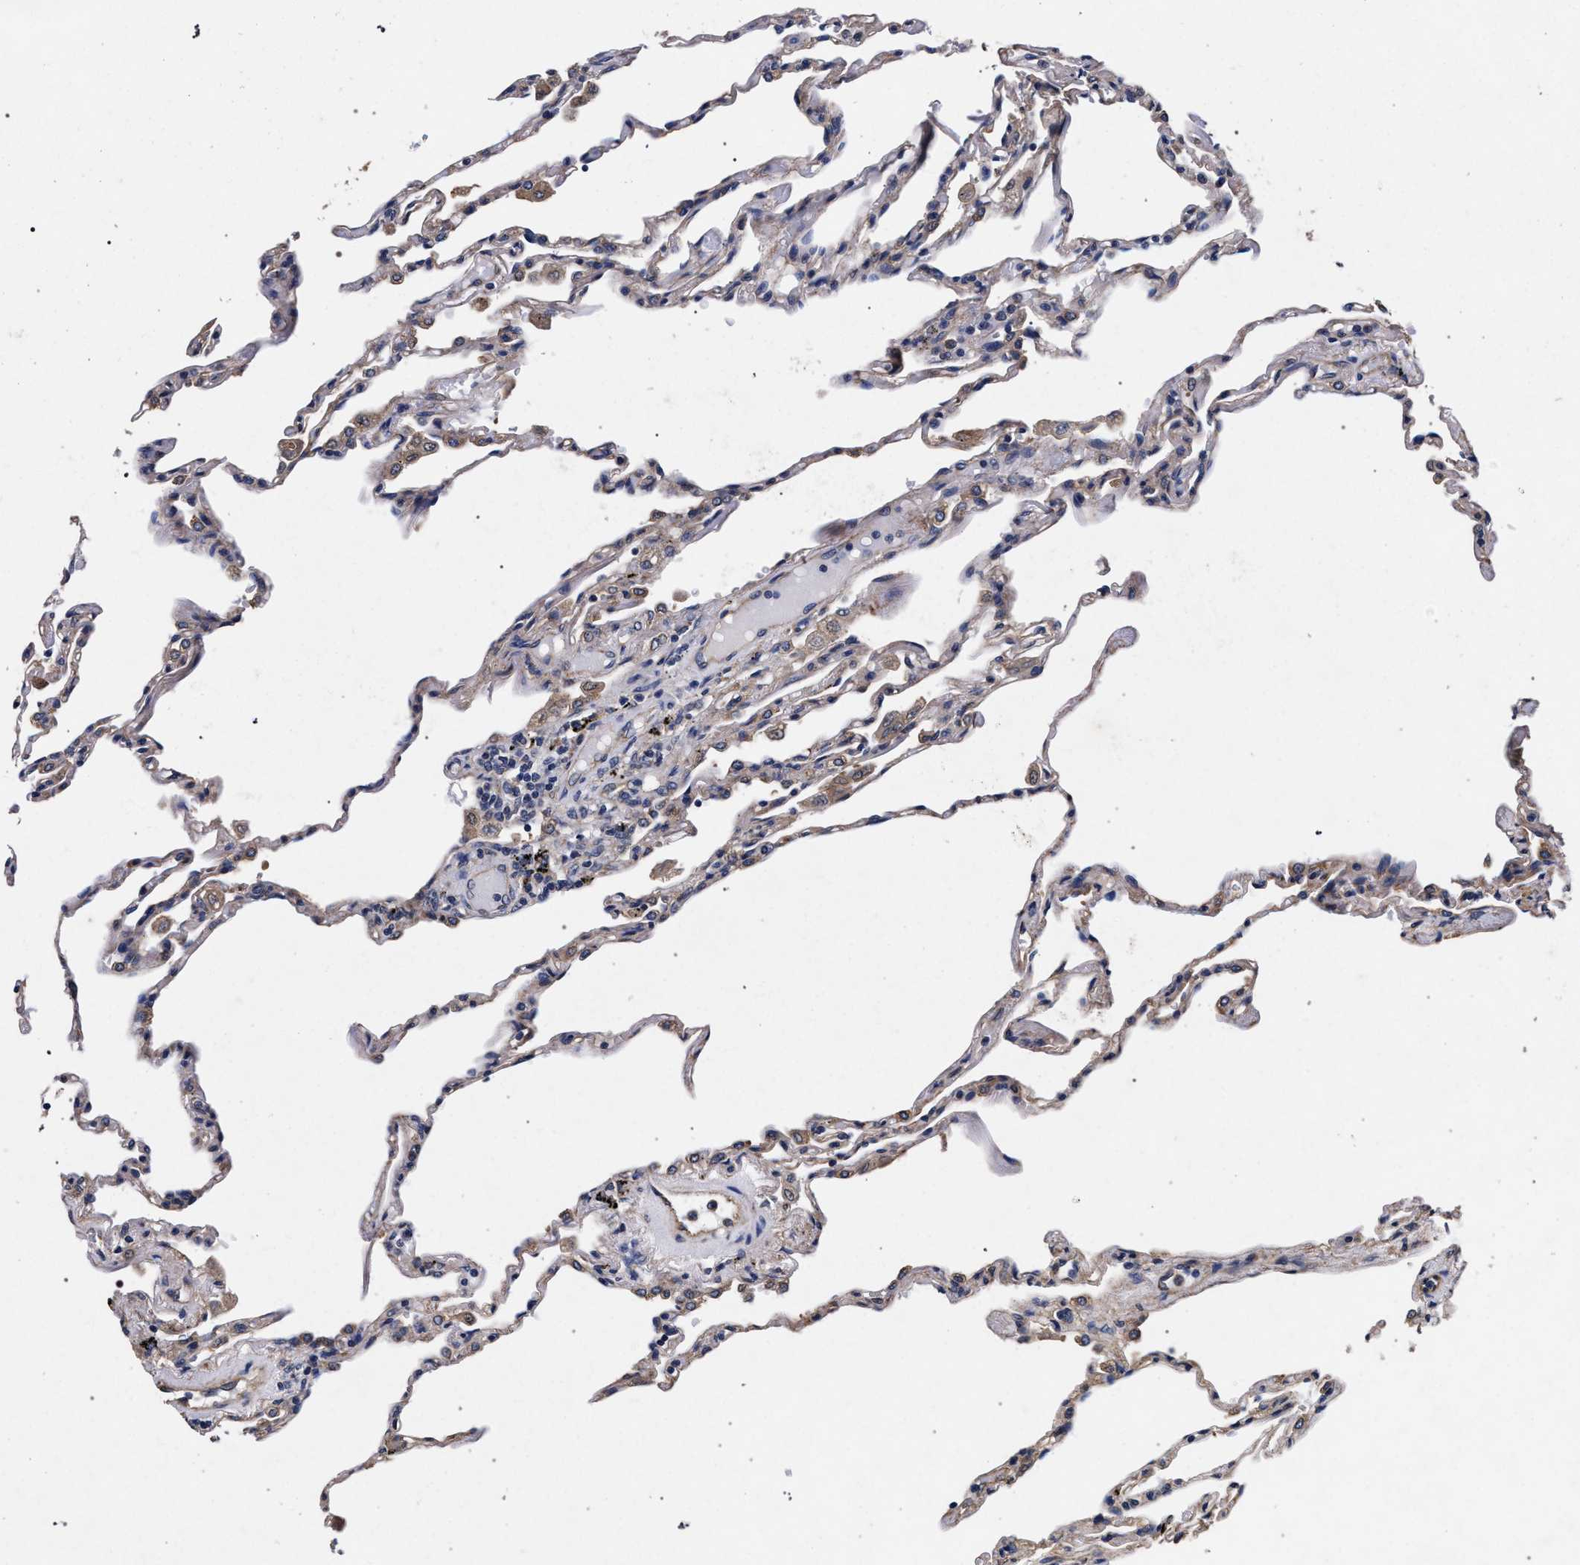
{"staining": {"intensity": "moderate", "quantity": "<25%", "location": "cytoplasmic/membranous"}, "tissue": "lung", "cell_type": "Alveolar cells", "image_type": "normal", "snomed": [{"axis": "morphology", "description": "Normal tissue, NOS"}, {"axis": "topography", "description": "Lung"}], "caption": "Moderate cytoplasmic/membranous protein expression is present in approximately <25% of alveolar cells in lung.", "gene": "CFAP95", "patient": {"sex": "male", "age": 59}}